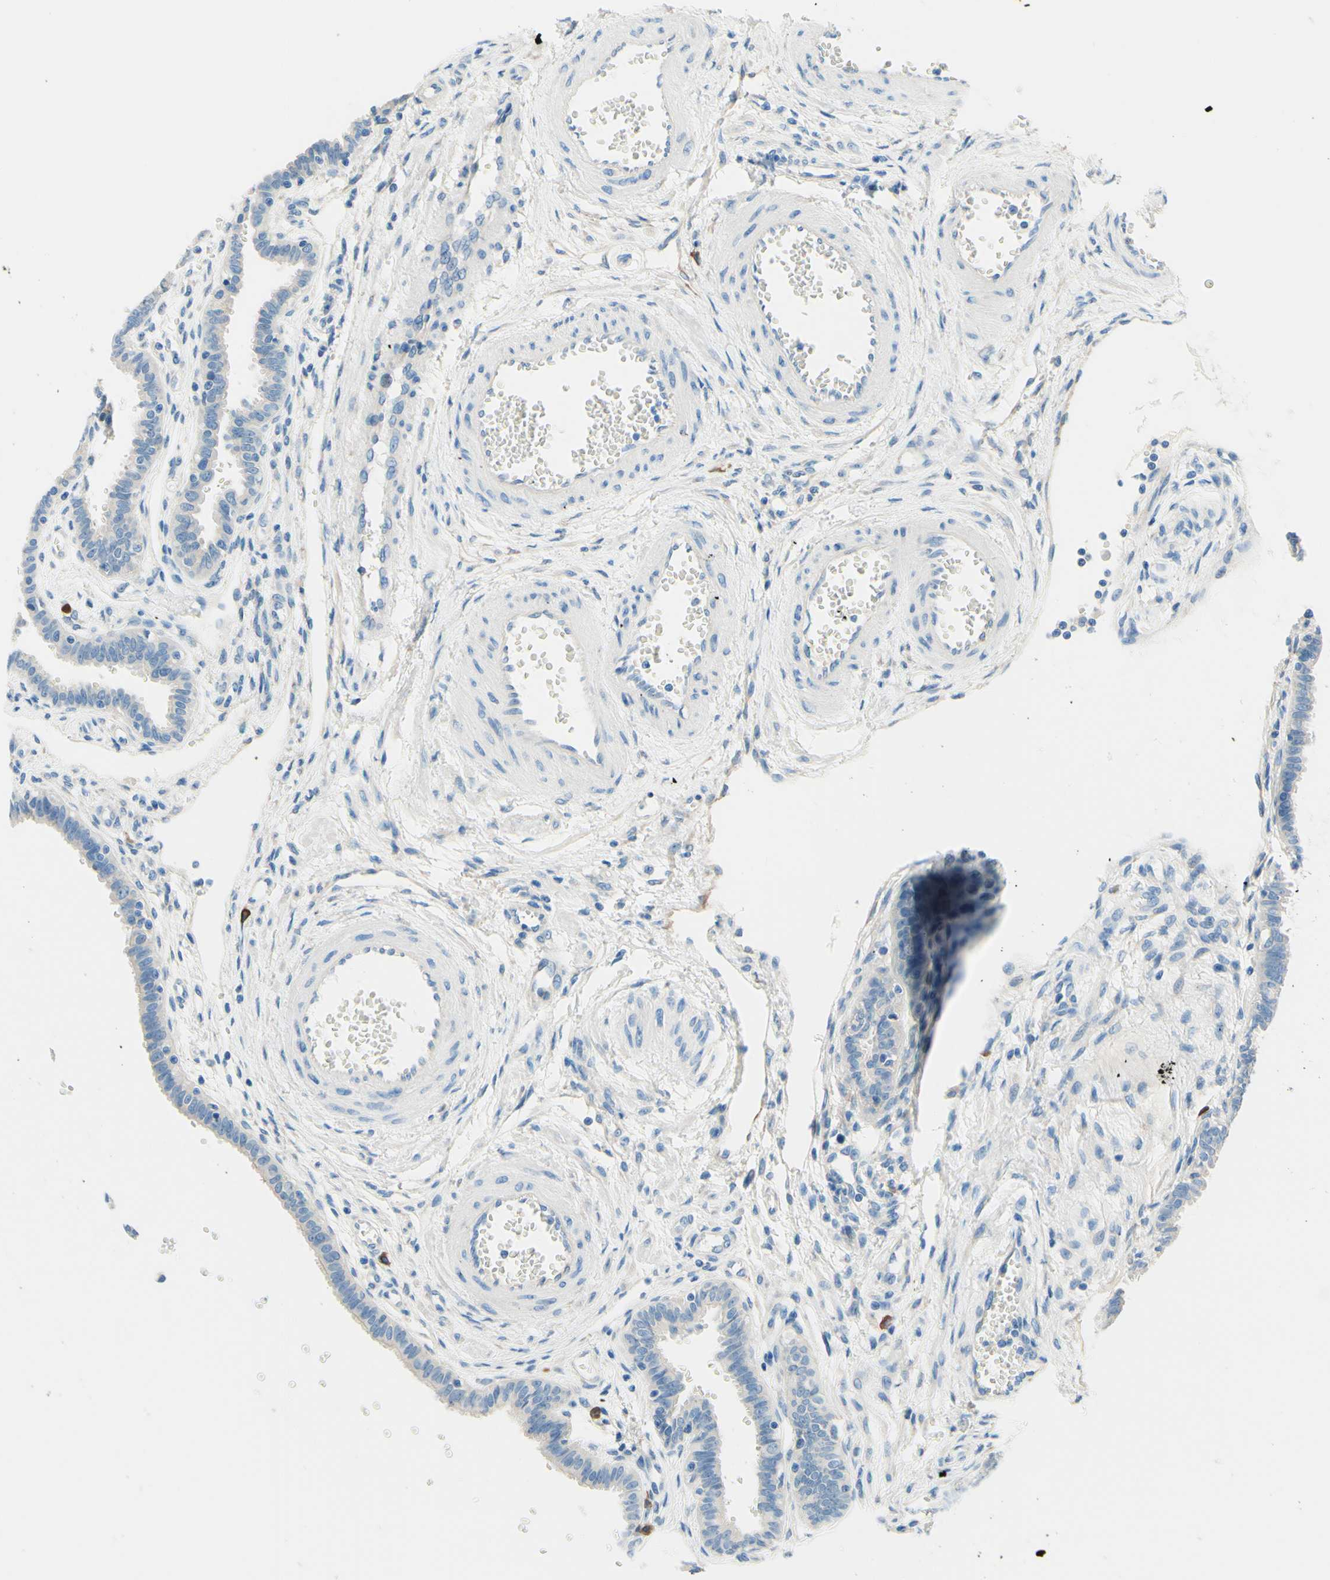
{"staining": {"intensity": "negative", "quantity": "none", "location": "none"}, "tissue": "fallopian tube", "cell_type": "Glandular cells", "image_type": "normal", "snomed": [{"axis": "morphology", "description": "Normal tissue, NOS"}, {"axis": "topography", "description": "Fallopian tube"}], "caption": "Fallopian tube stained for a protein using IHC displays no positivity glandular cells.", "gene": "PASD1", "patient": {"sex": "female", "age": 32}}